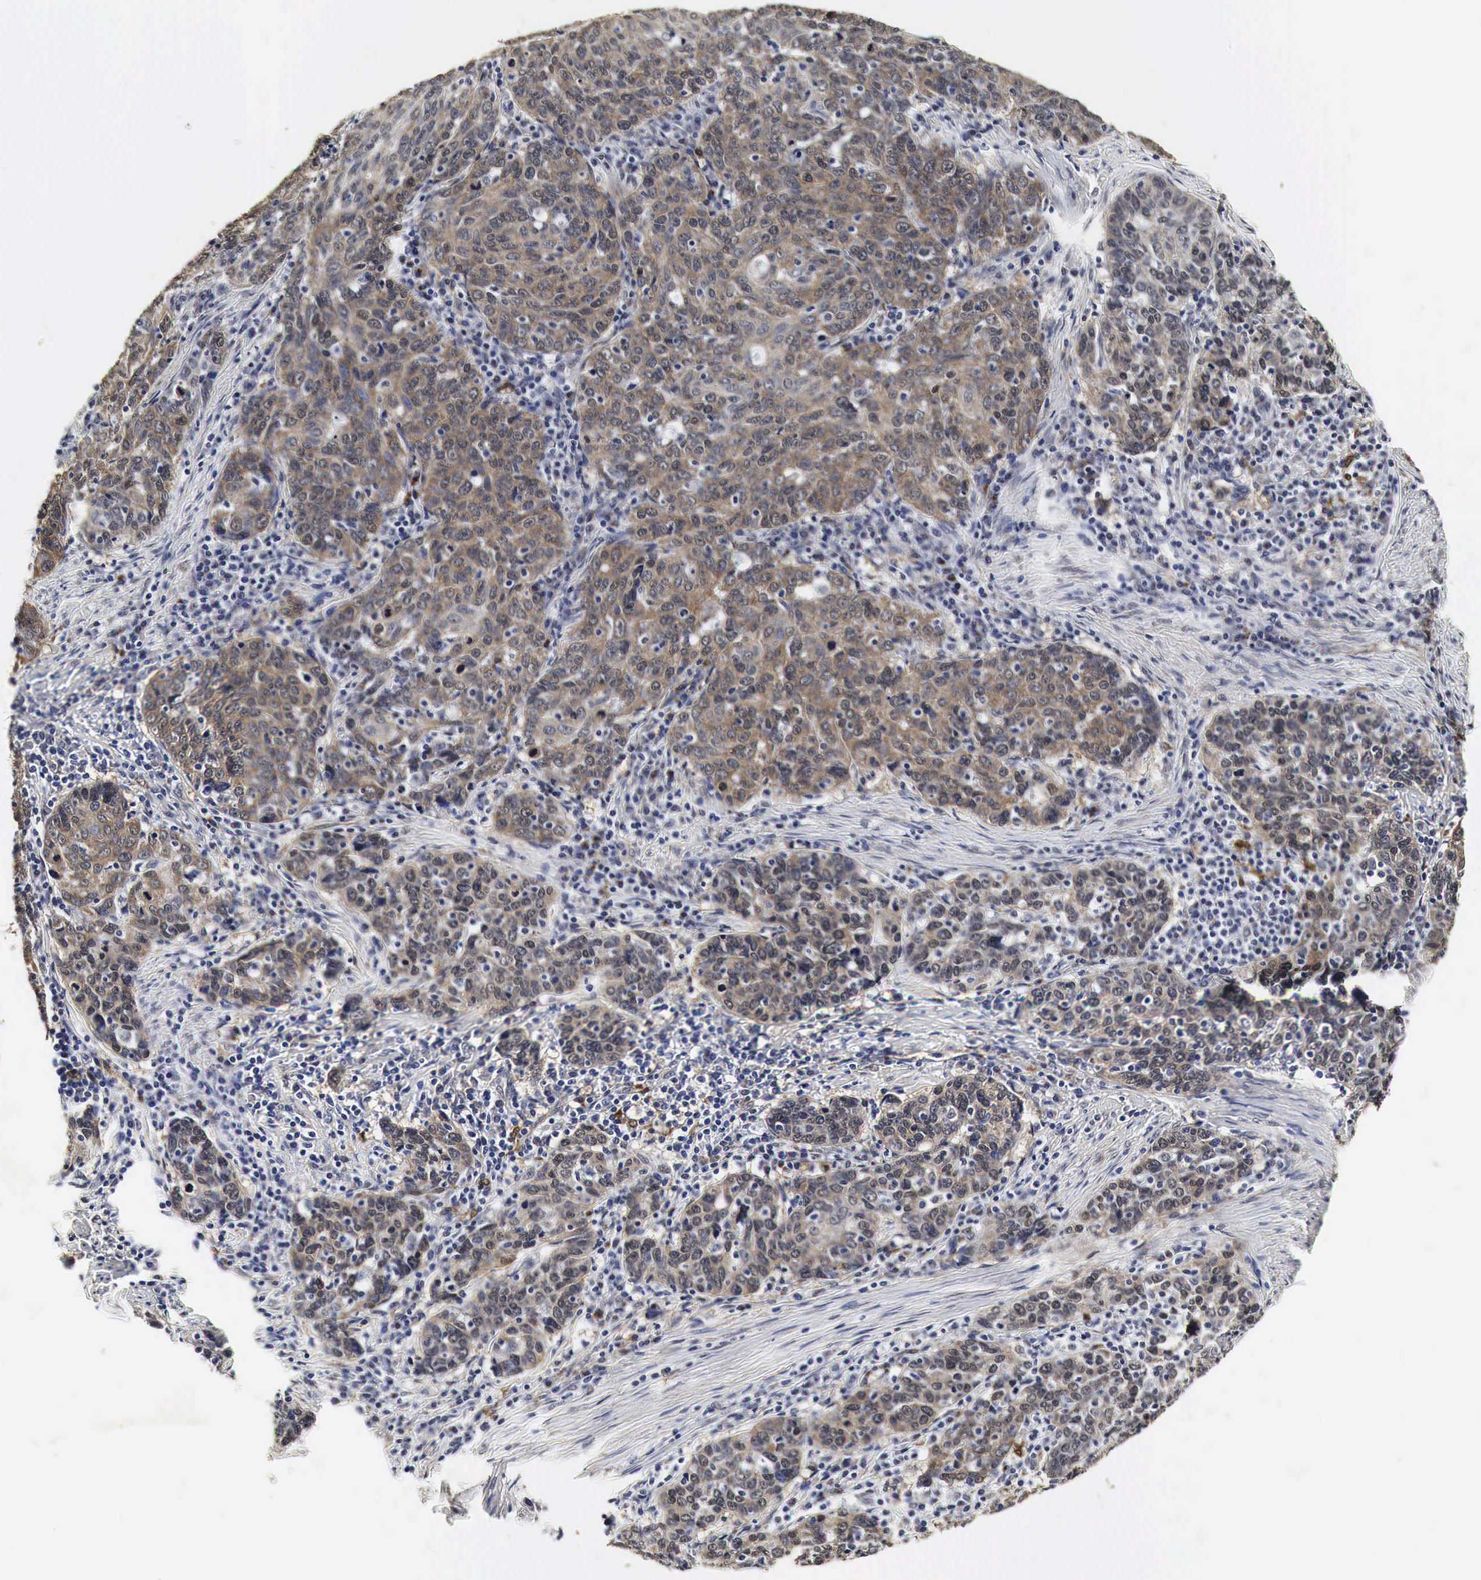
{"staining": {"intensity": "moderate", "quantity": ">75%", "location": "cytoplasmic/membranous"}, "tissue": "cervical cancer", "cell_type": "Tumor cells", "image_type": "cancer", "snomed": [{"axis": "morphology", "description": "Squamous cell carcinoma, NOS"}, {"axis": "topography", "description": "Cervix"}], "caption": "A high-resolution micrograph shows IHC staining of cervical cancer (squamous cell carcinoma), which exhibits moderate cytoplasmic/membranous expression in approximately >75% of tumor cells. Immunohistochemistry (ihc) stains the protein of interest in brown and the nuclei are stained blue.", "gene": "SPIN1", "patient": {"sex": "female", "age": 41}}